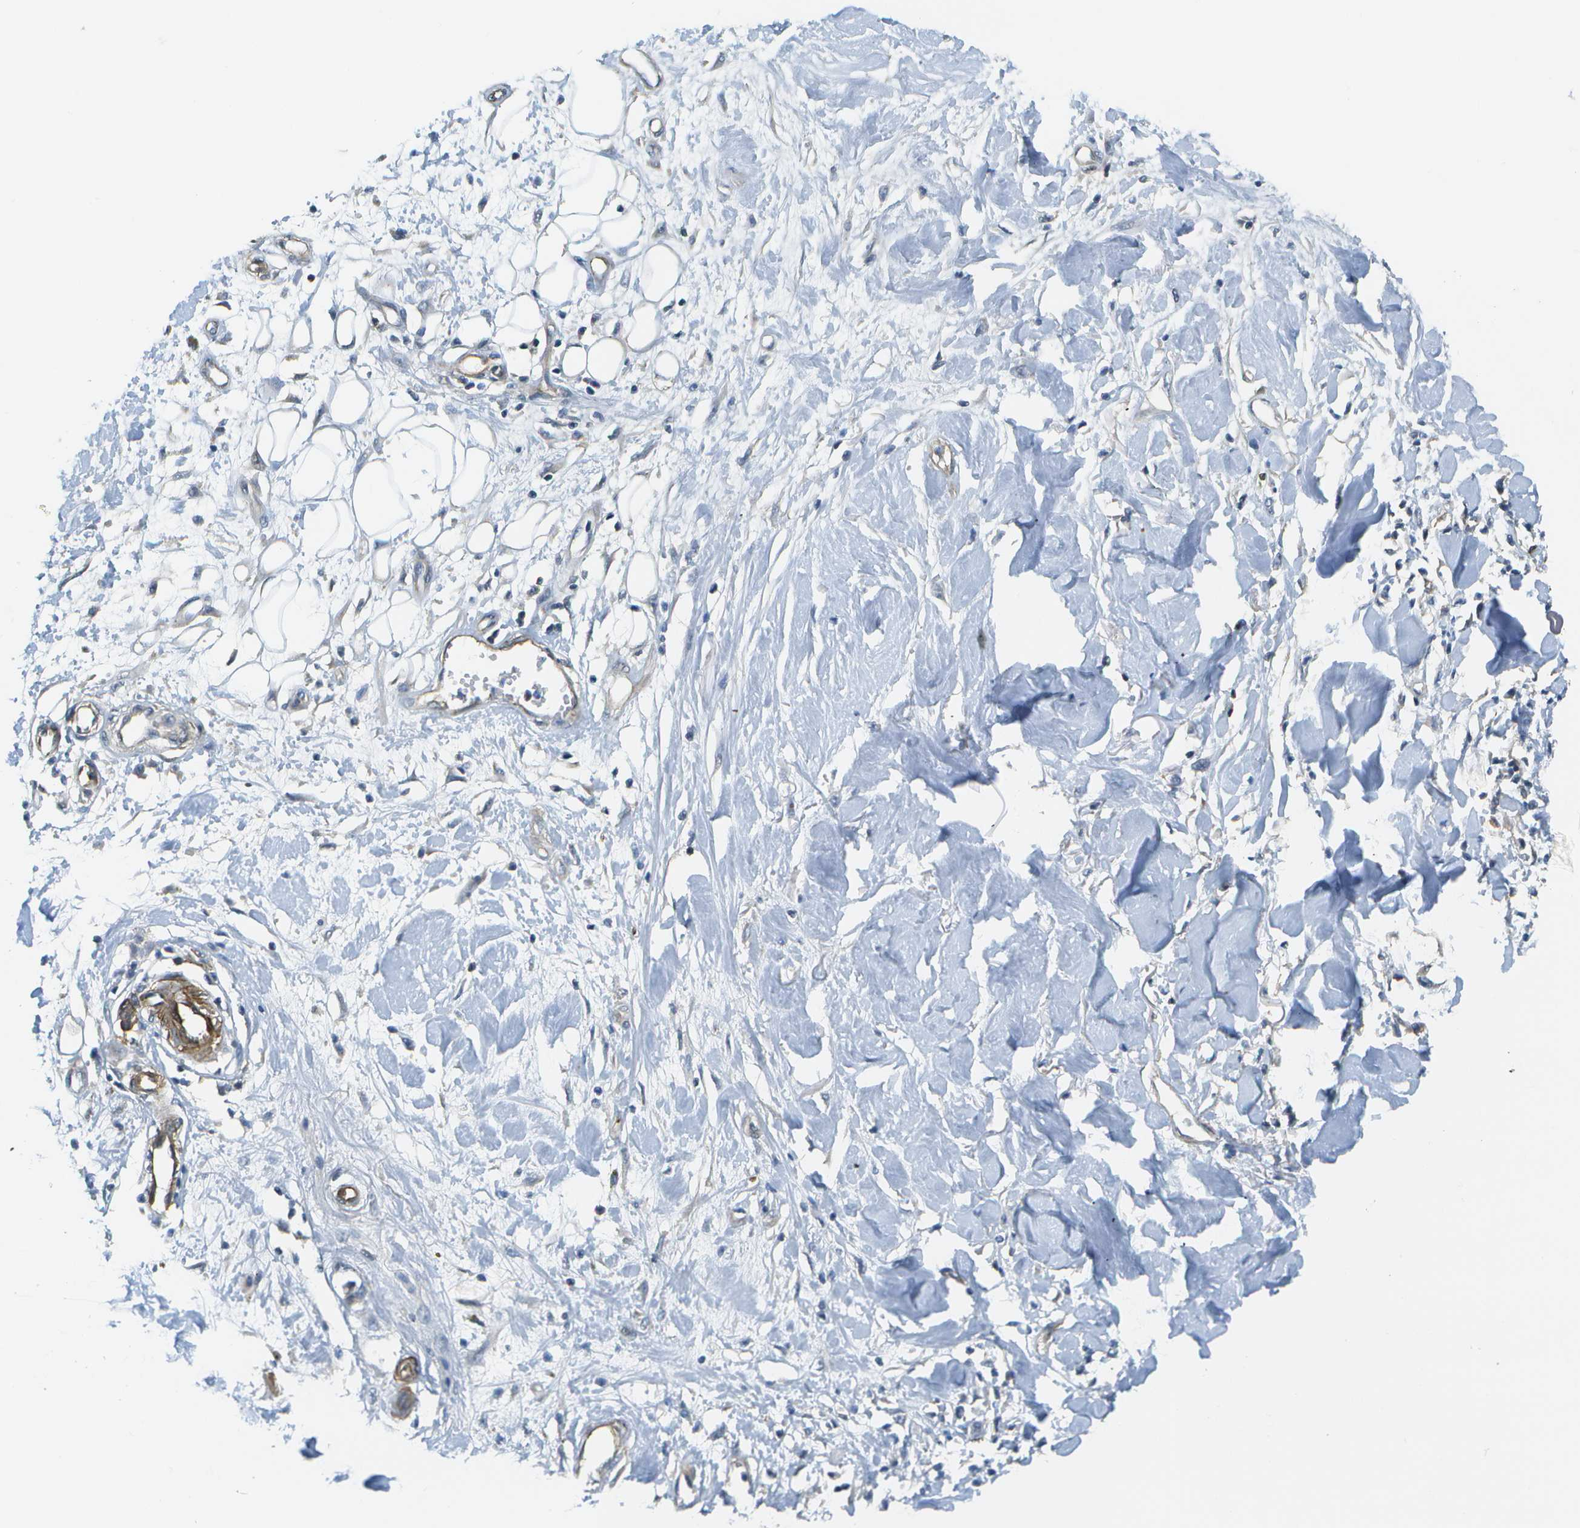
{"staining": {"intensity": "negative", "quantity": "none", "location": "none"}, "tissue": "adipose tissue", "cell_type": "Adipocytes", "image_type": "normal", "snomed": [{"axis": "morphology", "description": "Normal tissue, NOS"}, {"axis": "morphology", "description": "Squamous cell carcinoma, NOS"}, {"axis": "topography", "description": "Skin"}, {"axis": "topography", "description": "Peripheral nerve tissue"}], "caption": "Histopathology image shows no protein staining in adipocytes of unremarkable adipose tissue.", "gene": "KIAA0040", "patient": {"sex": "male", "age": 83}}